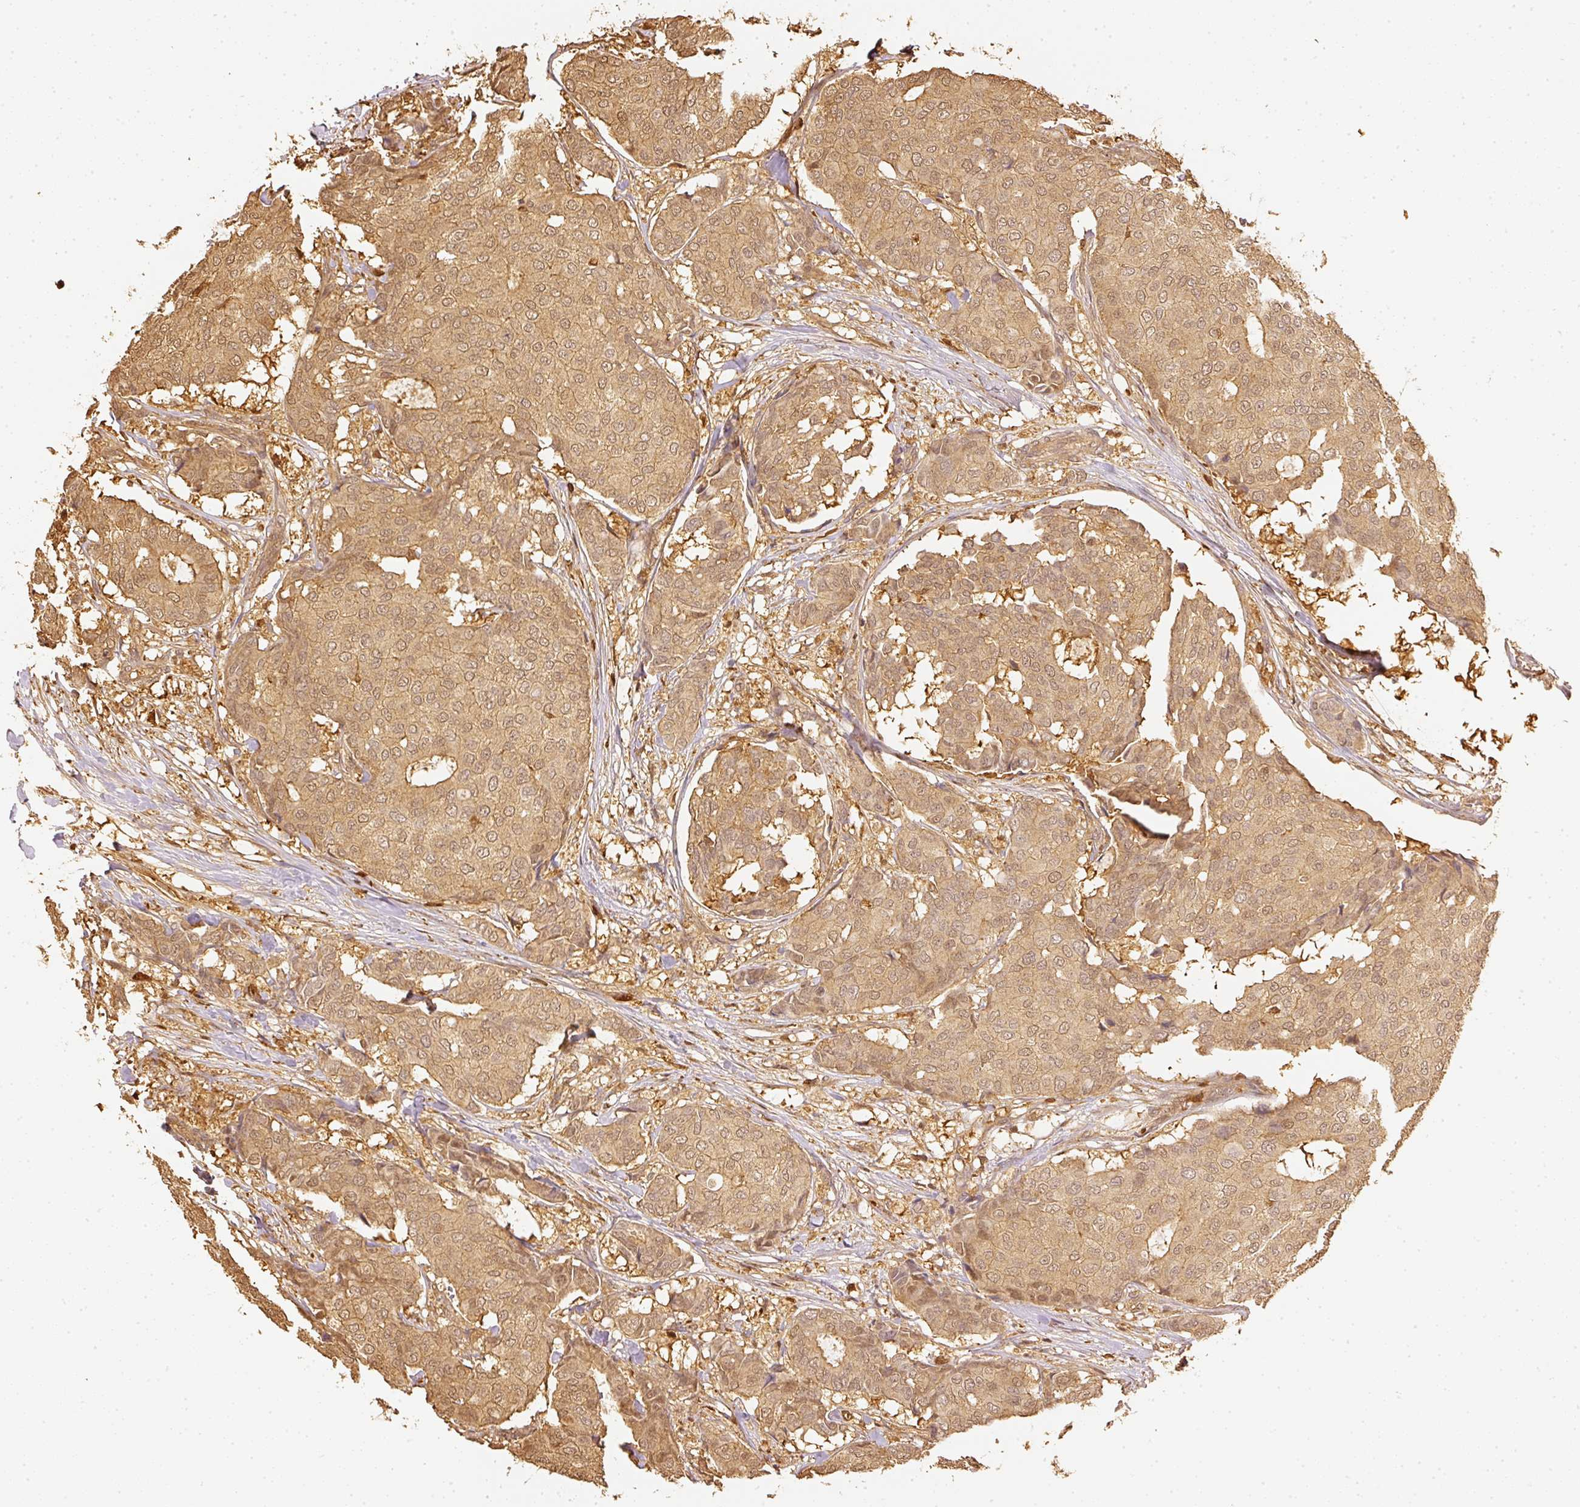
{"staining": {"intensity": "moderate", "quantity": ">75%", "location": "cytoplasmic/membranous,nuclear"}, "tissue": "breast cancer", "cell_type": "Tumor cells", "image_type": "cancer", "snomed": [{"axis": "morphology", "description": "Duct carcinoma"}, {"axis": "topography", "description": "Breast"}], "caption": "High-magnification brightfield microscopy of breast intraductal carcinoma stained with DAB (3,3'-diaminobenzidine) (brown) and counterstained with hematoxylin (blue). tumor cells exhibit moderate cytoplasmic/membranous and nuclear staining is present in about>75% of cells.", "gene": "PFN1", "patient": {"sex": "female", "age": 75}}